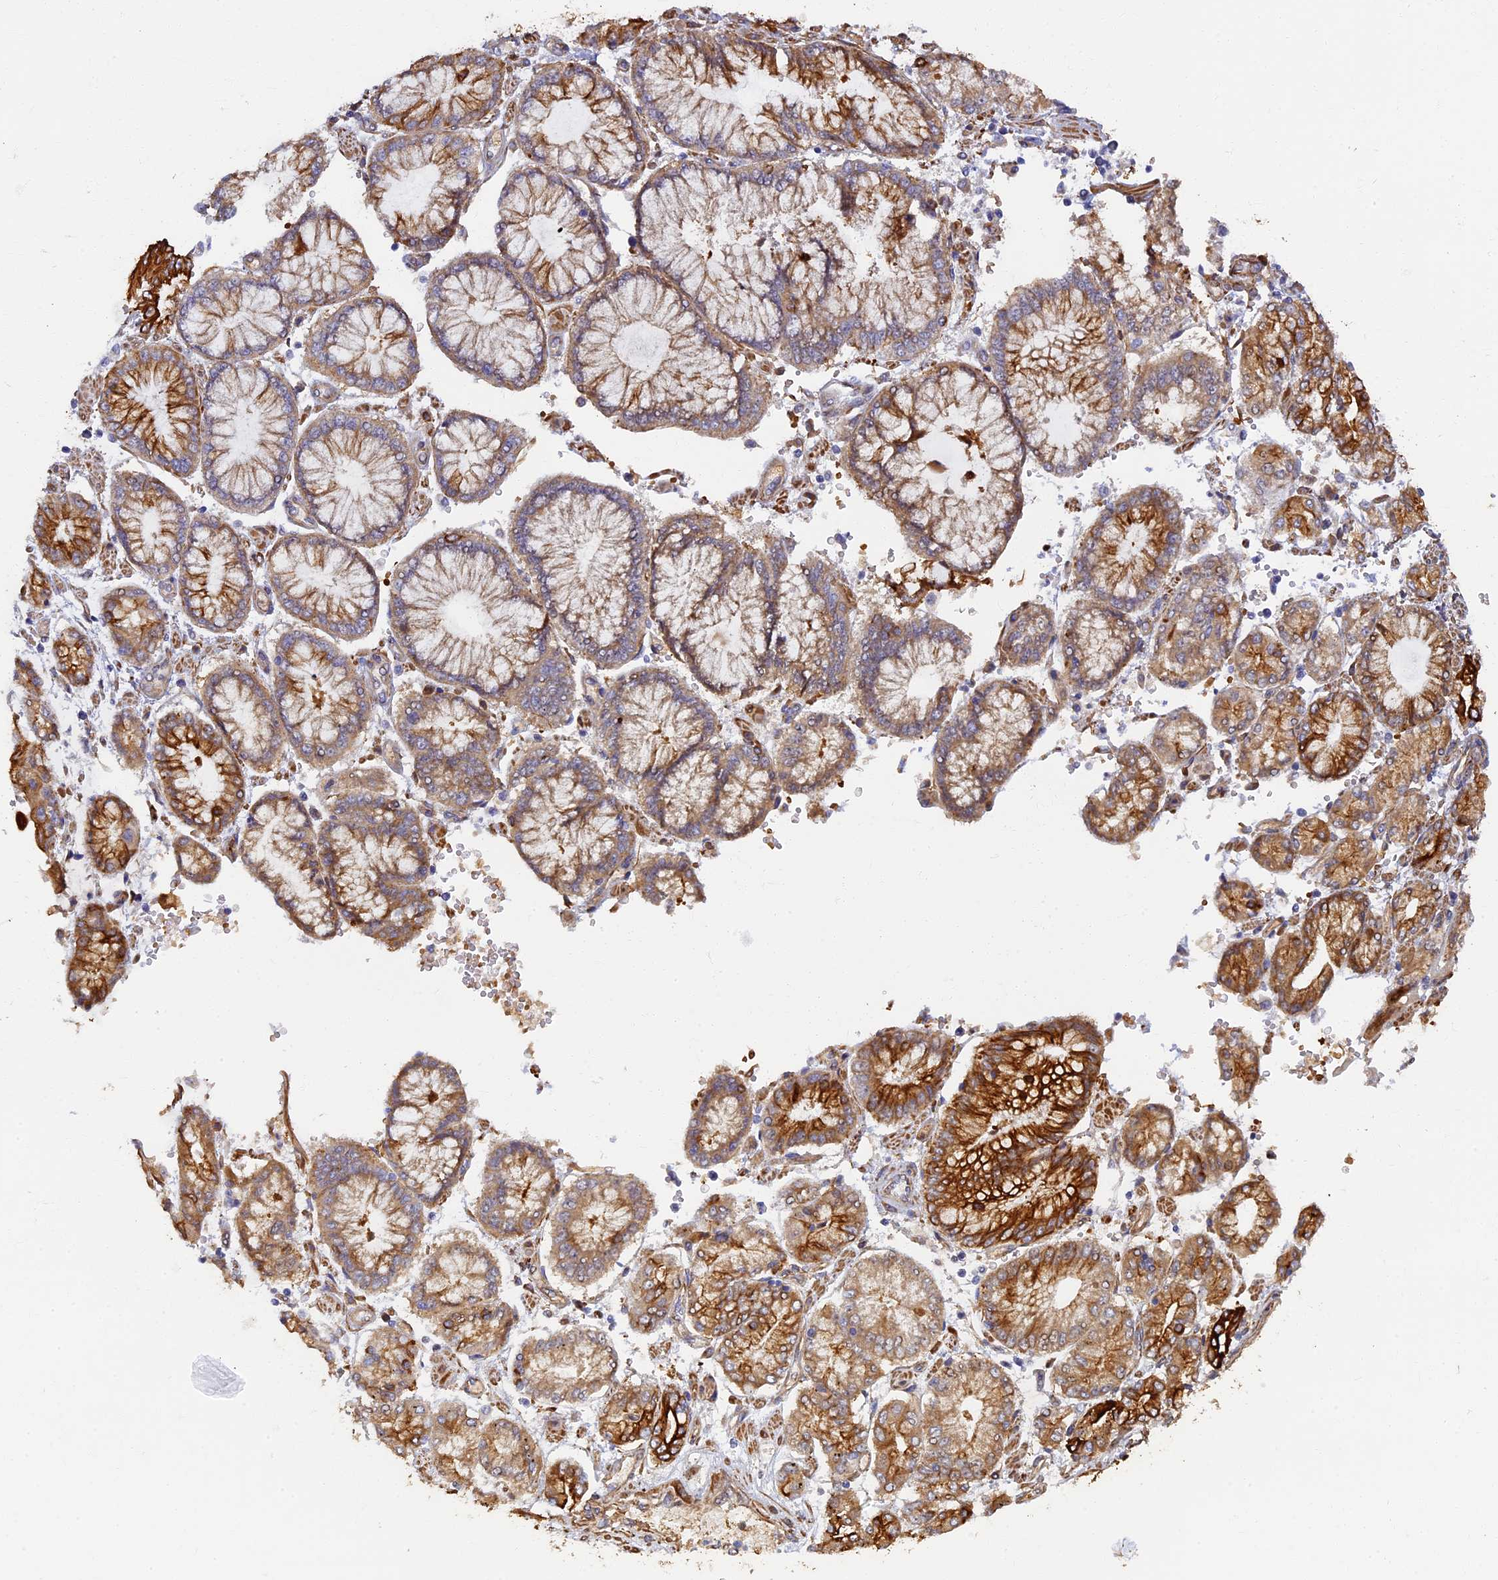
{"staining": {"intensity": "strong", "quantity": "25%-75%", "location": "cytoplasmic/membranous"}, "tissue": "stomach cancer", "cell_type": "Tumor cells", "image_type": "cancer", "snomed": [{"axis": "morphology", "description": "Adenocarcinoma, NOS"}, {"axis": "topography", "description": "Stomach"}], "caption": "A brown stain highlights strong cytoplasmic/membranous staining of a protein in stomach cancer tumor cells.", "gene": "LRRC57", "patient": {"sex": "male", "age": 76}}